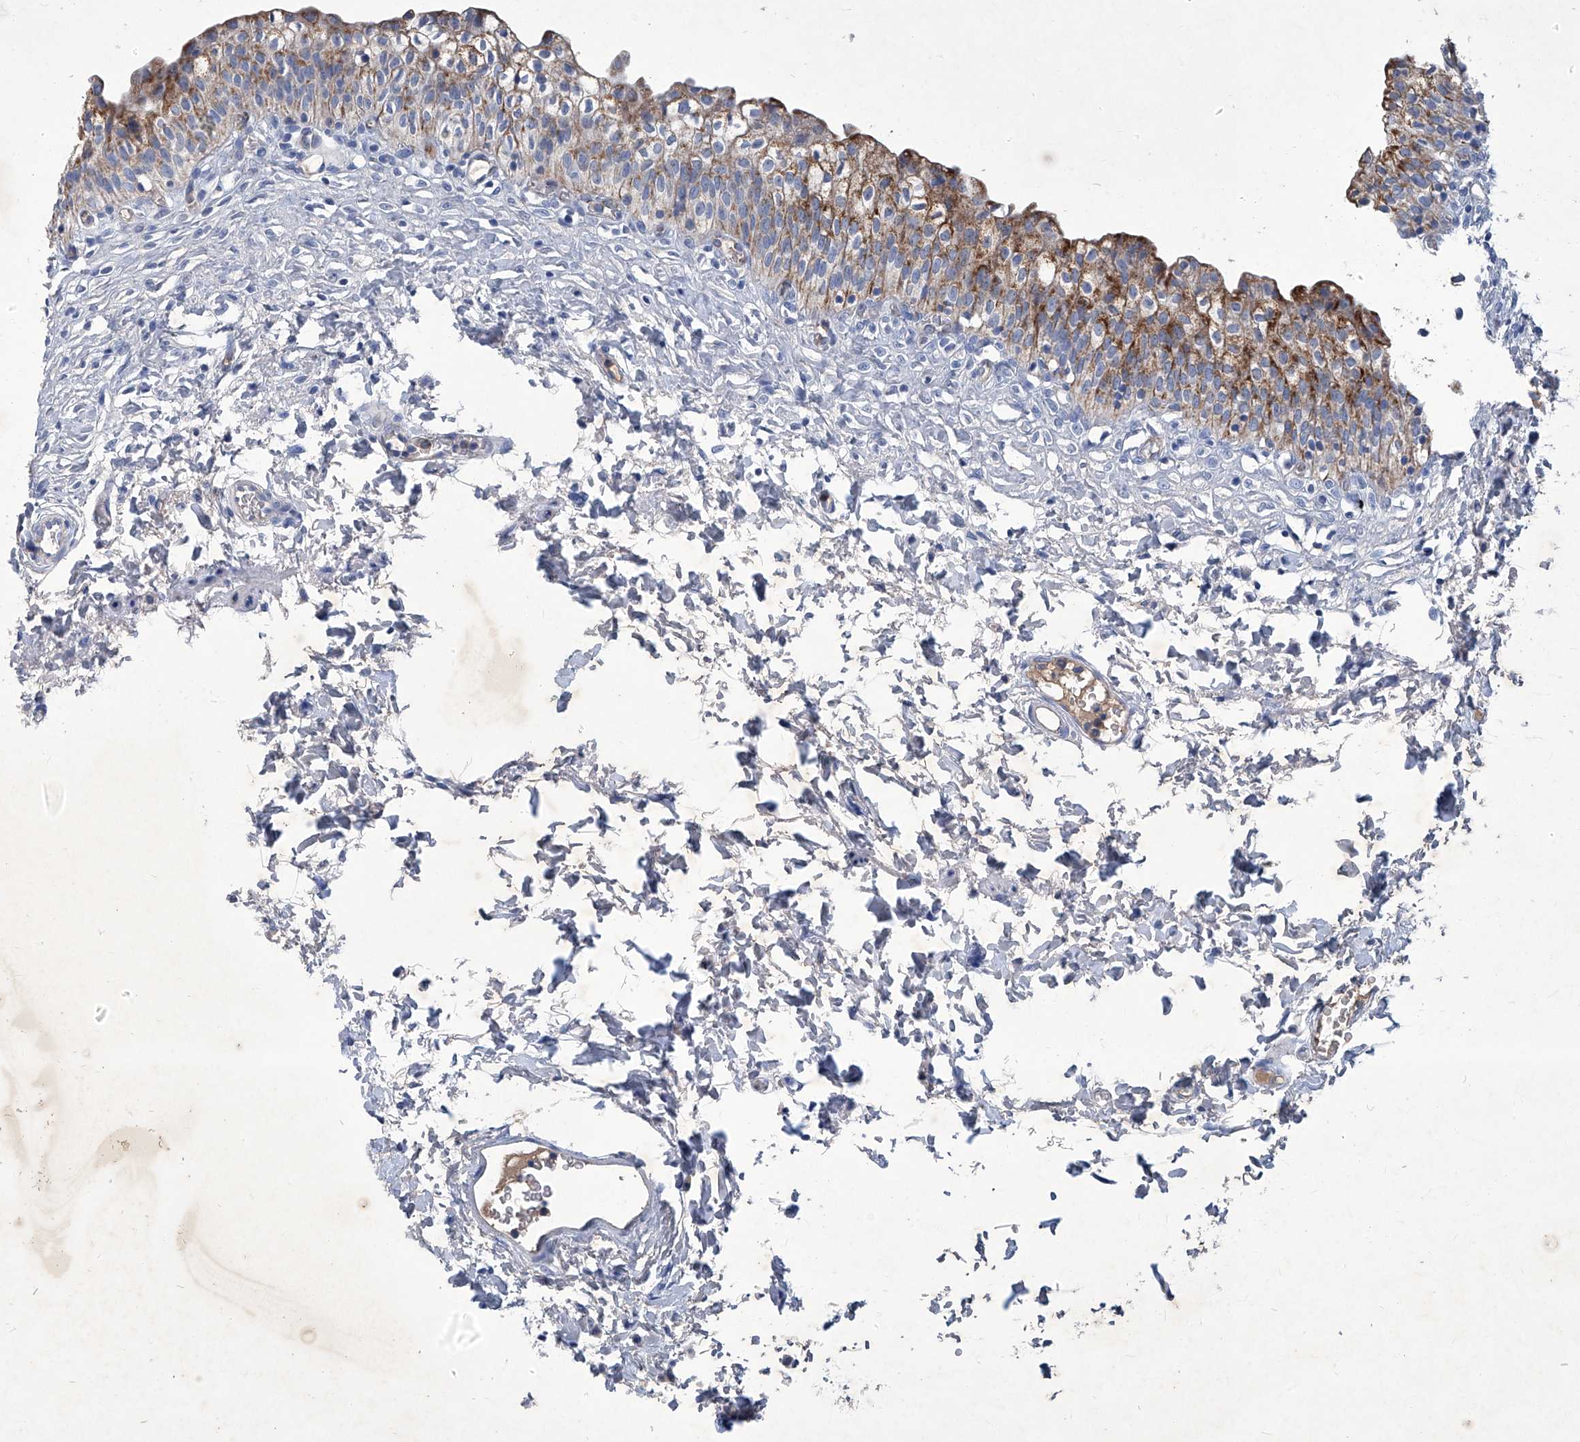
{"staining": {"intensity": "moderate", "quantity": ">75%", "location": "cytoplasmic/membranous"}, "tissue": "urinary bladder", "cell_type": "Urothelial cells", "image_type": "normal", "snomed": [{"axis": "morphology", "description": "Normal tissue, NOS"}, {"axis": "topography", "description": "Urinary bladder"}], "caption": "Benign urinary bladder displays moderate cytoplasmic/membranous staining in approximately >75% of urothelial cells (IHC, brightfield microscopy, high magnification)..", "gene": "MTARC1", "patient": {"sex": "male", "age": 55}}